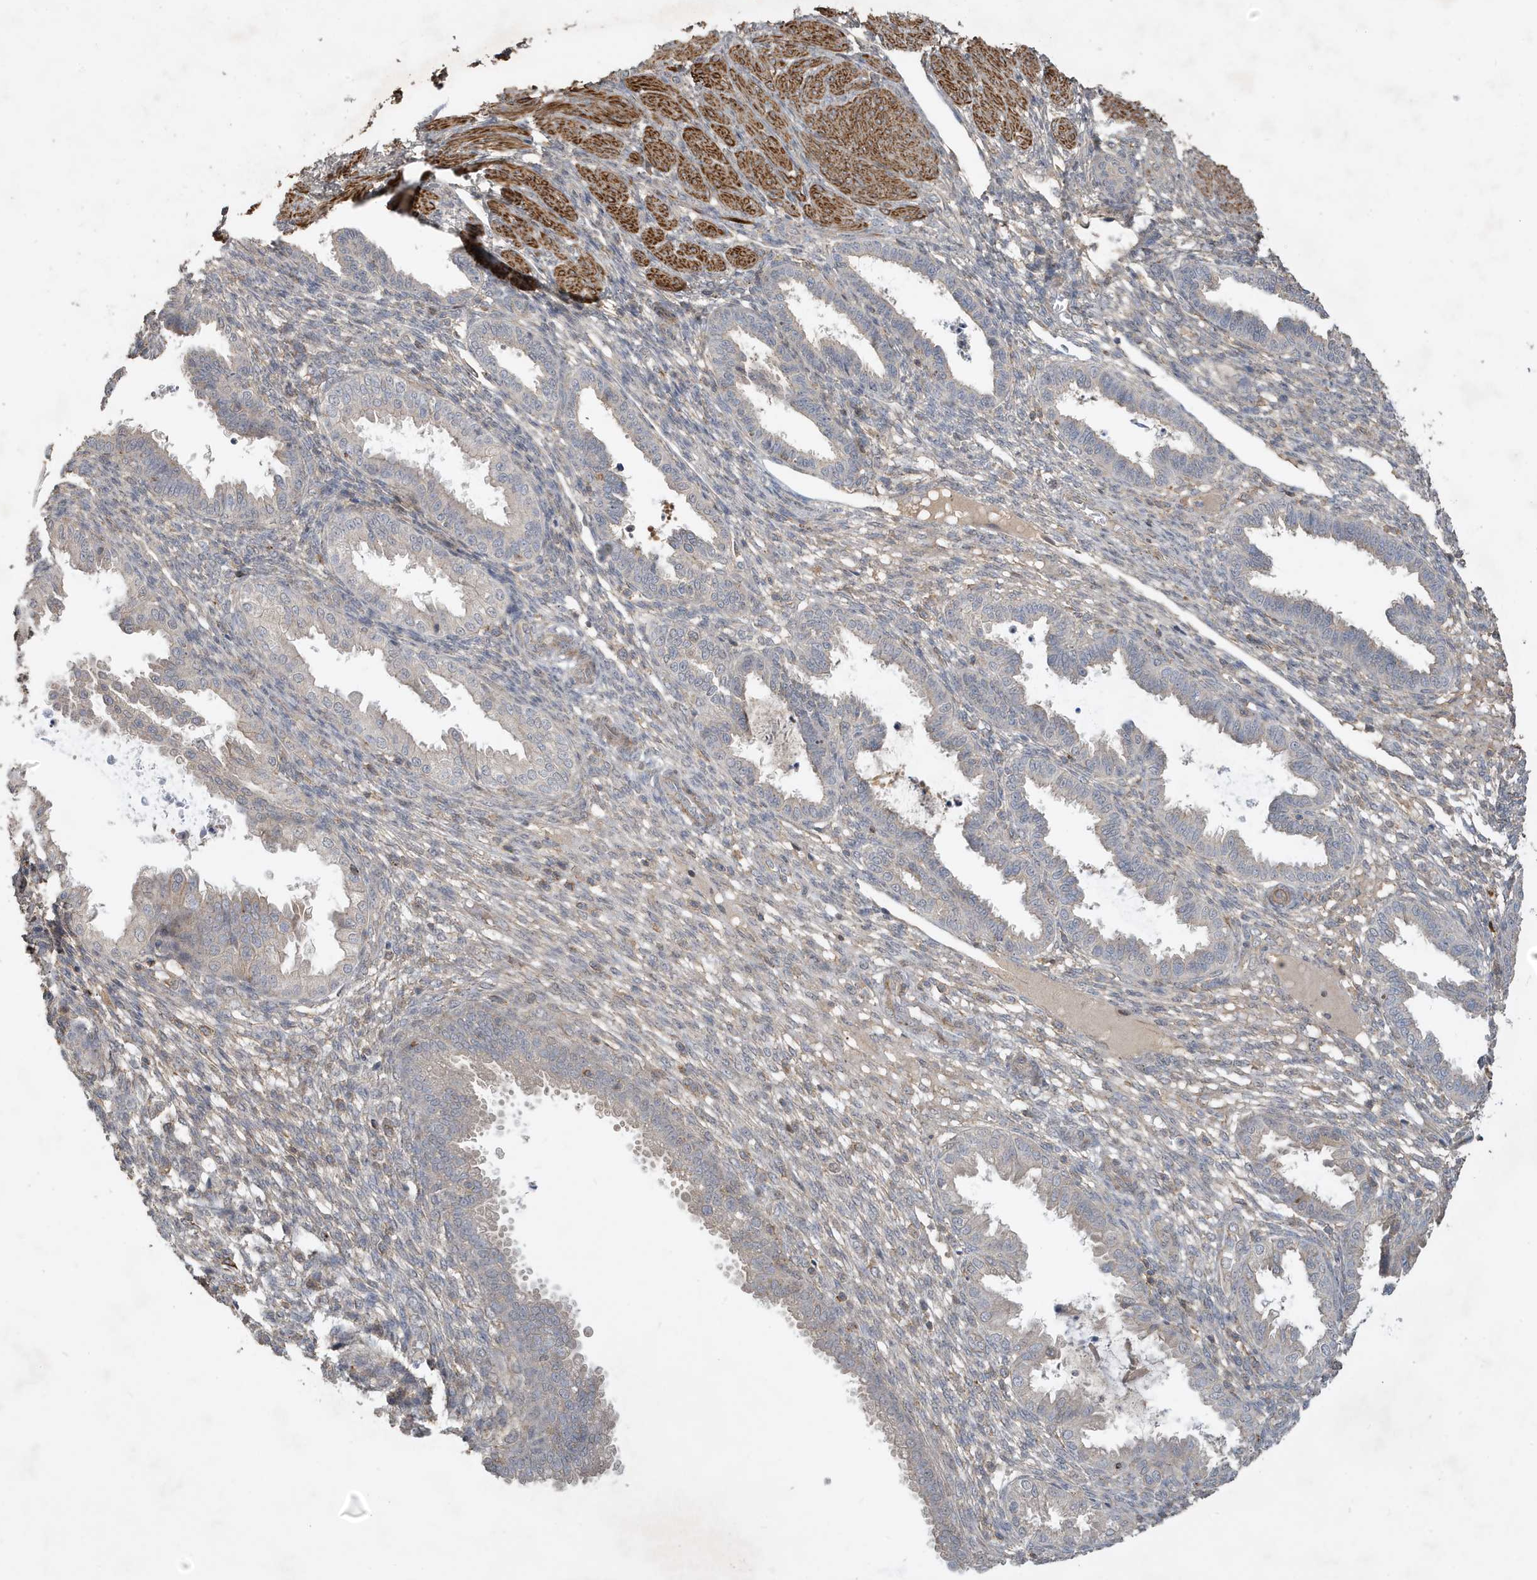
{"staining": {"intensity": "negative", "quantity": "none", "location": "none"}, "tissue": "endometrium", "cell_type": "Cells in endometrial stroma", "image_type": "normal", "snomed": [{"axis": "morphology", "description": "Normal tissue, NOS"}, {"axis": "topography", "description": "Endometrium"}], "caption": "This is a micrograph of IHC staining of normal endometrium, which shows no positivity in cells in endometrial stroma.", "gene": "PRRT3", "patient": {"sex": "female", "age": 33}}